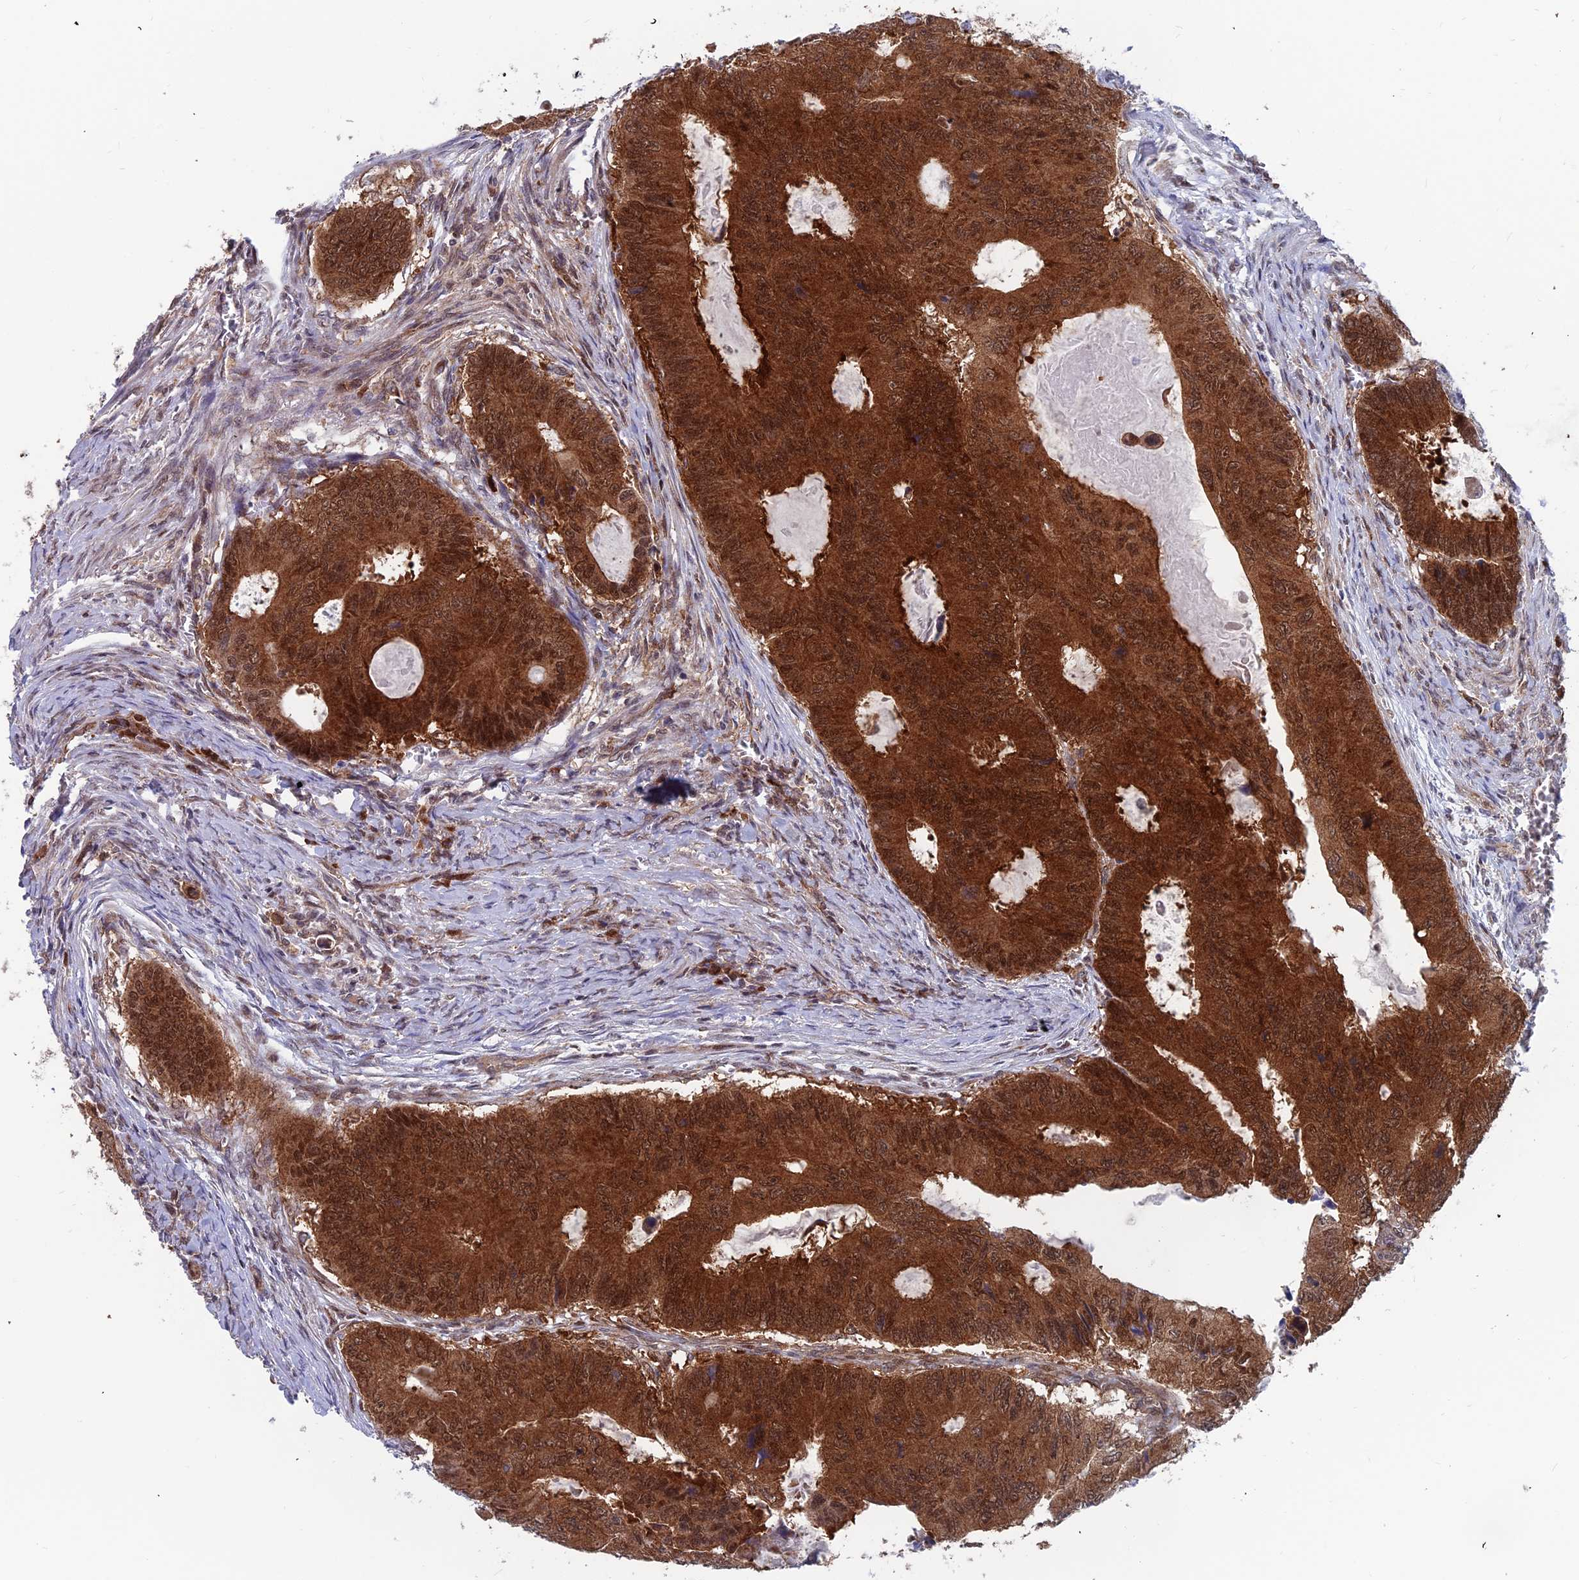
{"staining": {"intensity": "strong", "quantity": ">75%", "location": "cytoplasmic/membranous,nuclear"}, "tissue": "colorectal cancer", "cell_type": "Tumor cells", "image_type": "cancer", "snomed": [{"axis": "morphology", "description": "Adenocarcinoma, NOS"}, {"axis": "topography", "description": "Colon"}], "caption": "Brown immunohistochemical staining in colorectal cancer (adenocarcinoma) demonstrates strong cytoplasmic/membranous and nuclear expression in approximately >75% of tumor cells. The staining was performed using DAB (3,3'-diaminobenzidine), with brown indicating positive protein expression. Nuclei are stained blue with hematoxylin.", "gene": "IGBP1", "patient": {"sex": "male", "age": 85}}